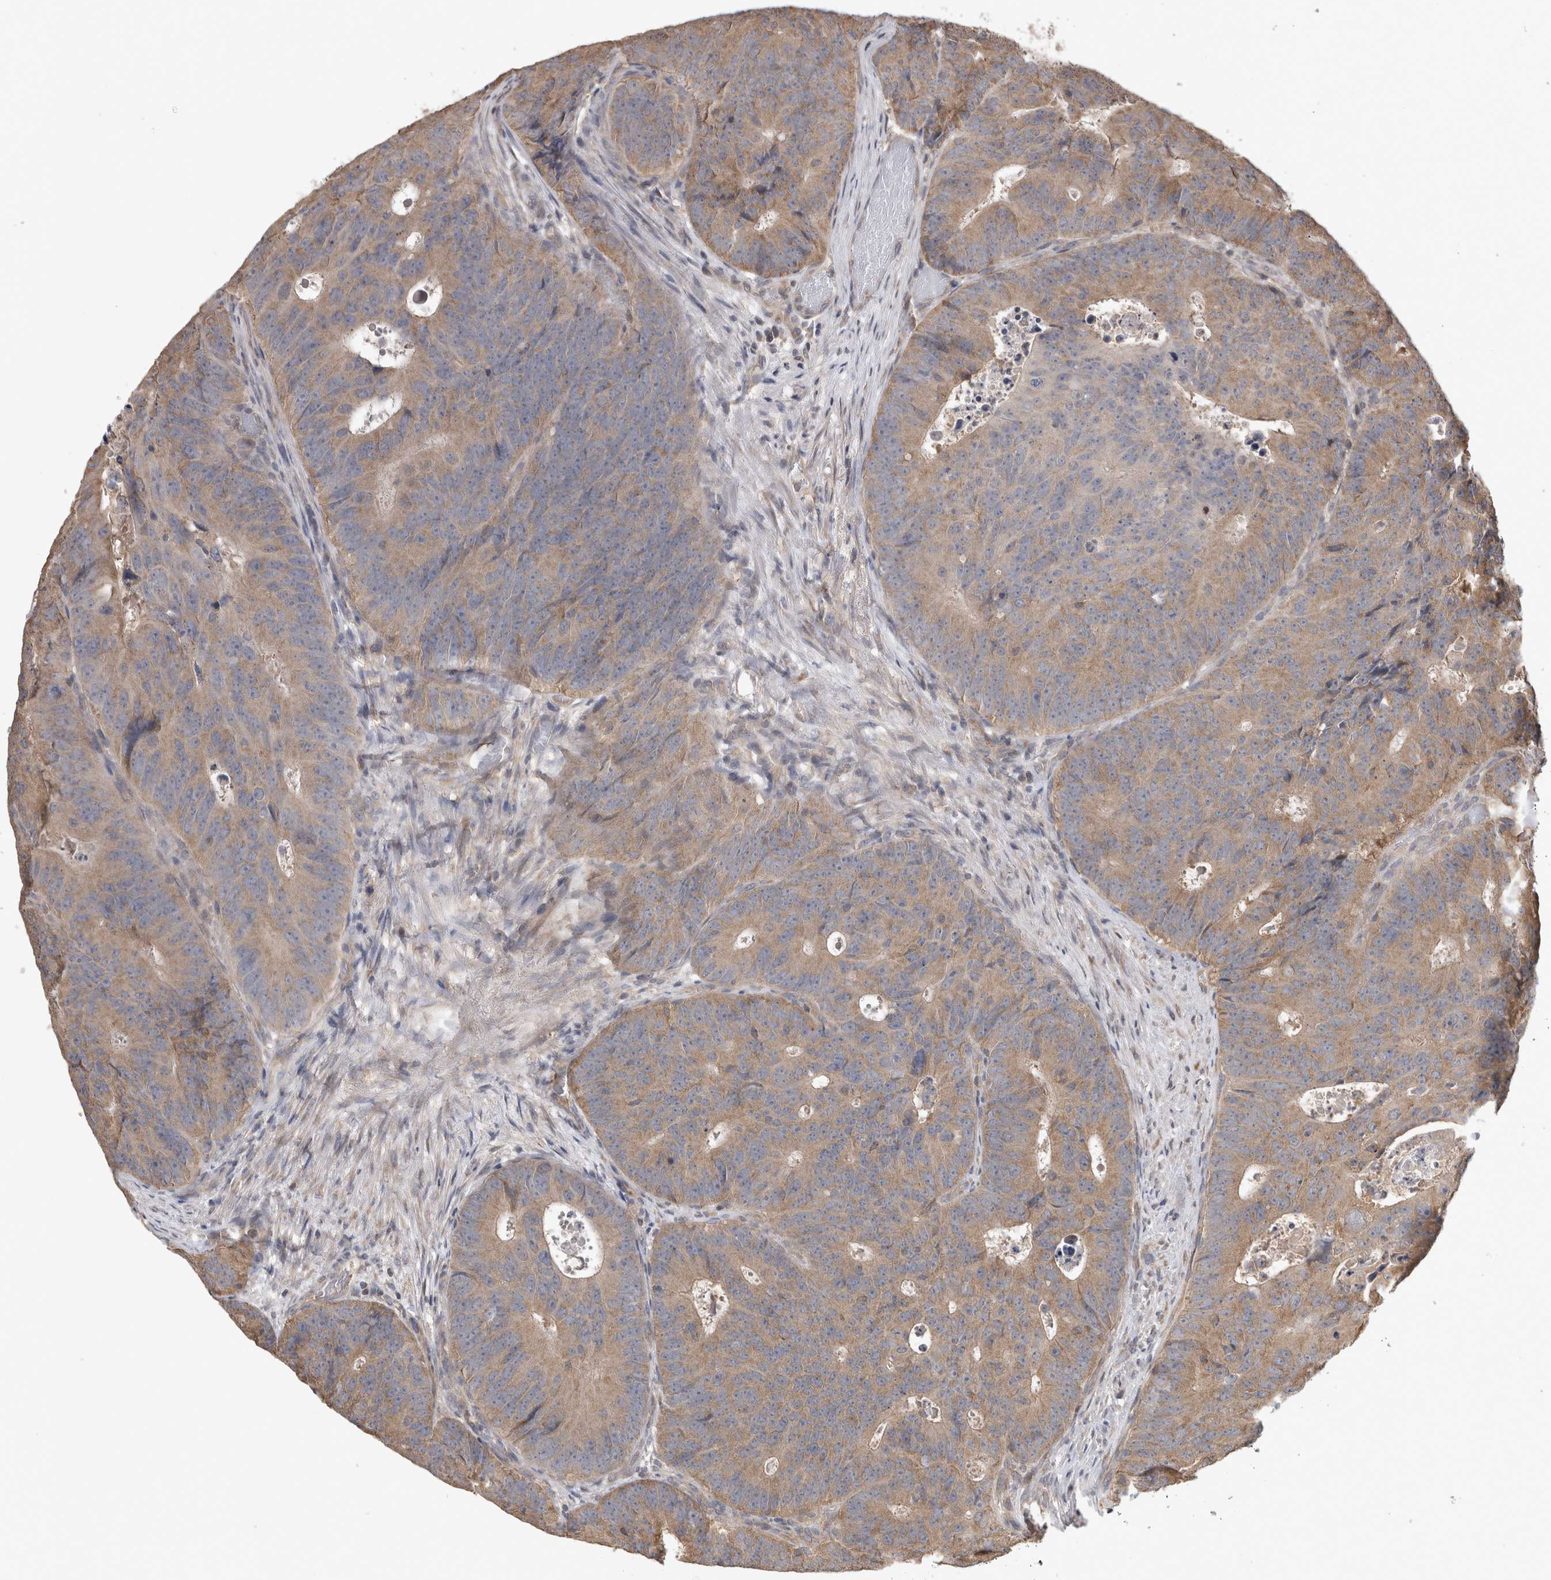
{"staining": {"intensity": "moderate", "quantity": ">75%", "location": "cytoplasmic/membranous"}, "tissue": "colorectal cancer", "cell_type": "Tumor cells", "image_type": "cancer", "snomed": [{"axis": "morphology", "description": "Adenocarcinoma, NOS"}, {"axis": "topography", "description": "Colon"}], "caption": "Immunohistochemical staining of colorectal cancer (adenocarcinoma) demonstrates medium levels of moderate cytoplasmic/membranous protein expression in approximately >75% of tumor cells. The staining is performed using DAB (3,3'-diaminobenzidine) brown chromogen to label protein expression. The nuclei are counter-stained blue using hematoxylin.", "gene": "ATXN2", "patient": {"sex": "male", "age": 87}}